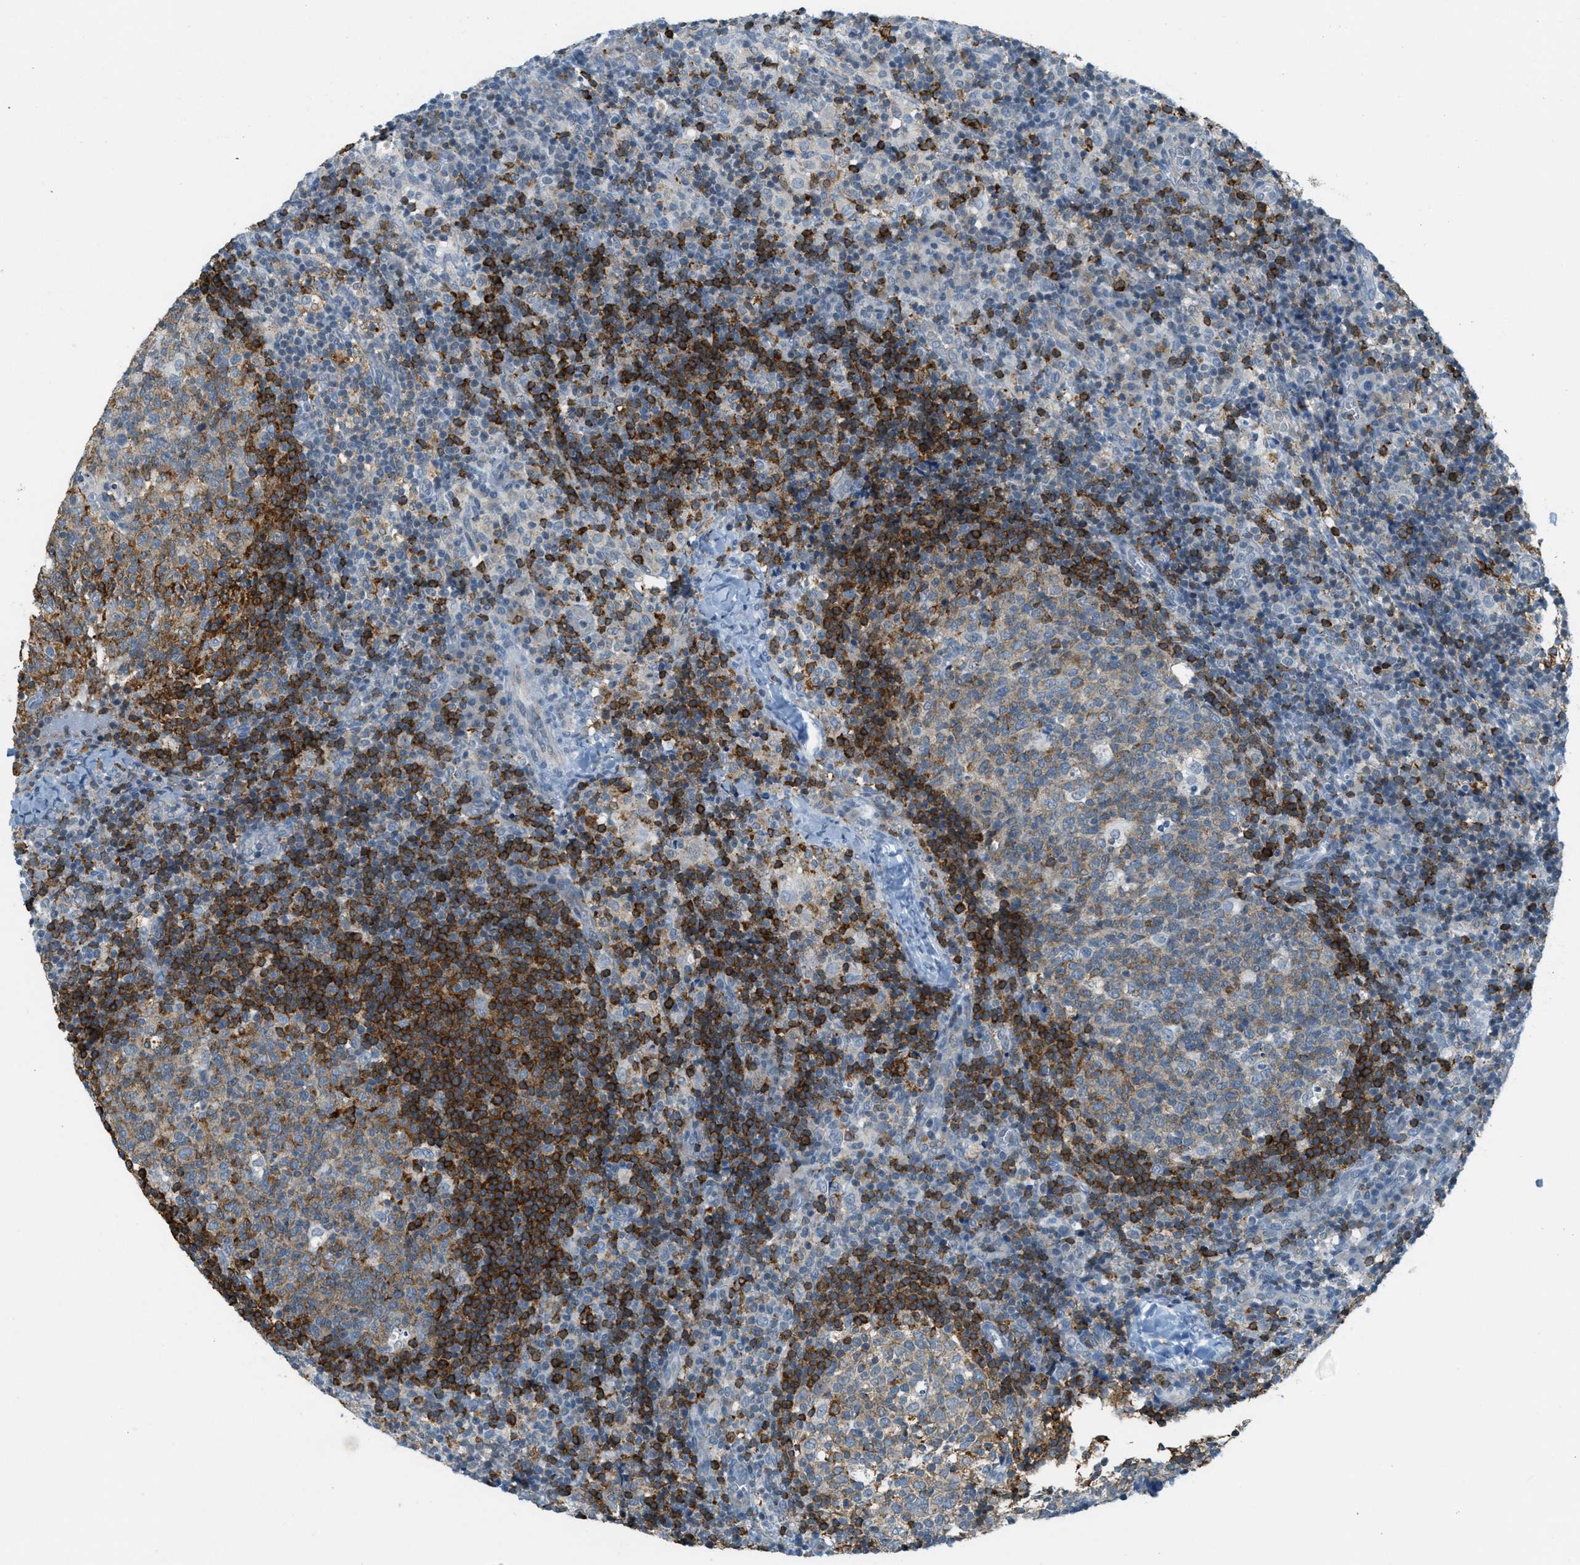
{"staining": {"intensity": "moderate", "quantity": ">75%", "location": "cytoplasmic/membranous"}, "tissue": "lymph node", "cell_type": "Germinal center cells", "image_type": "normal", "snomed": [{"axis": "morphology", "description": "Normal tissue, NOS"}, {"axis": "morphology", "description": "Inflammation, NOS"}, {"axis": "topography", "description": "Lymph node"}], "caption": "Moderate cytoplasmic/membranous protein staining is seen in about >75% of germinal center cells in lymph node.", "gene": "FYN", "patient": {"sex": "male", "age": 55}}